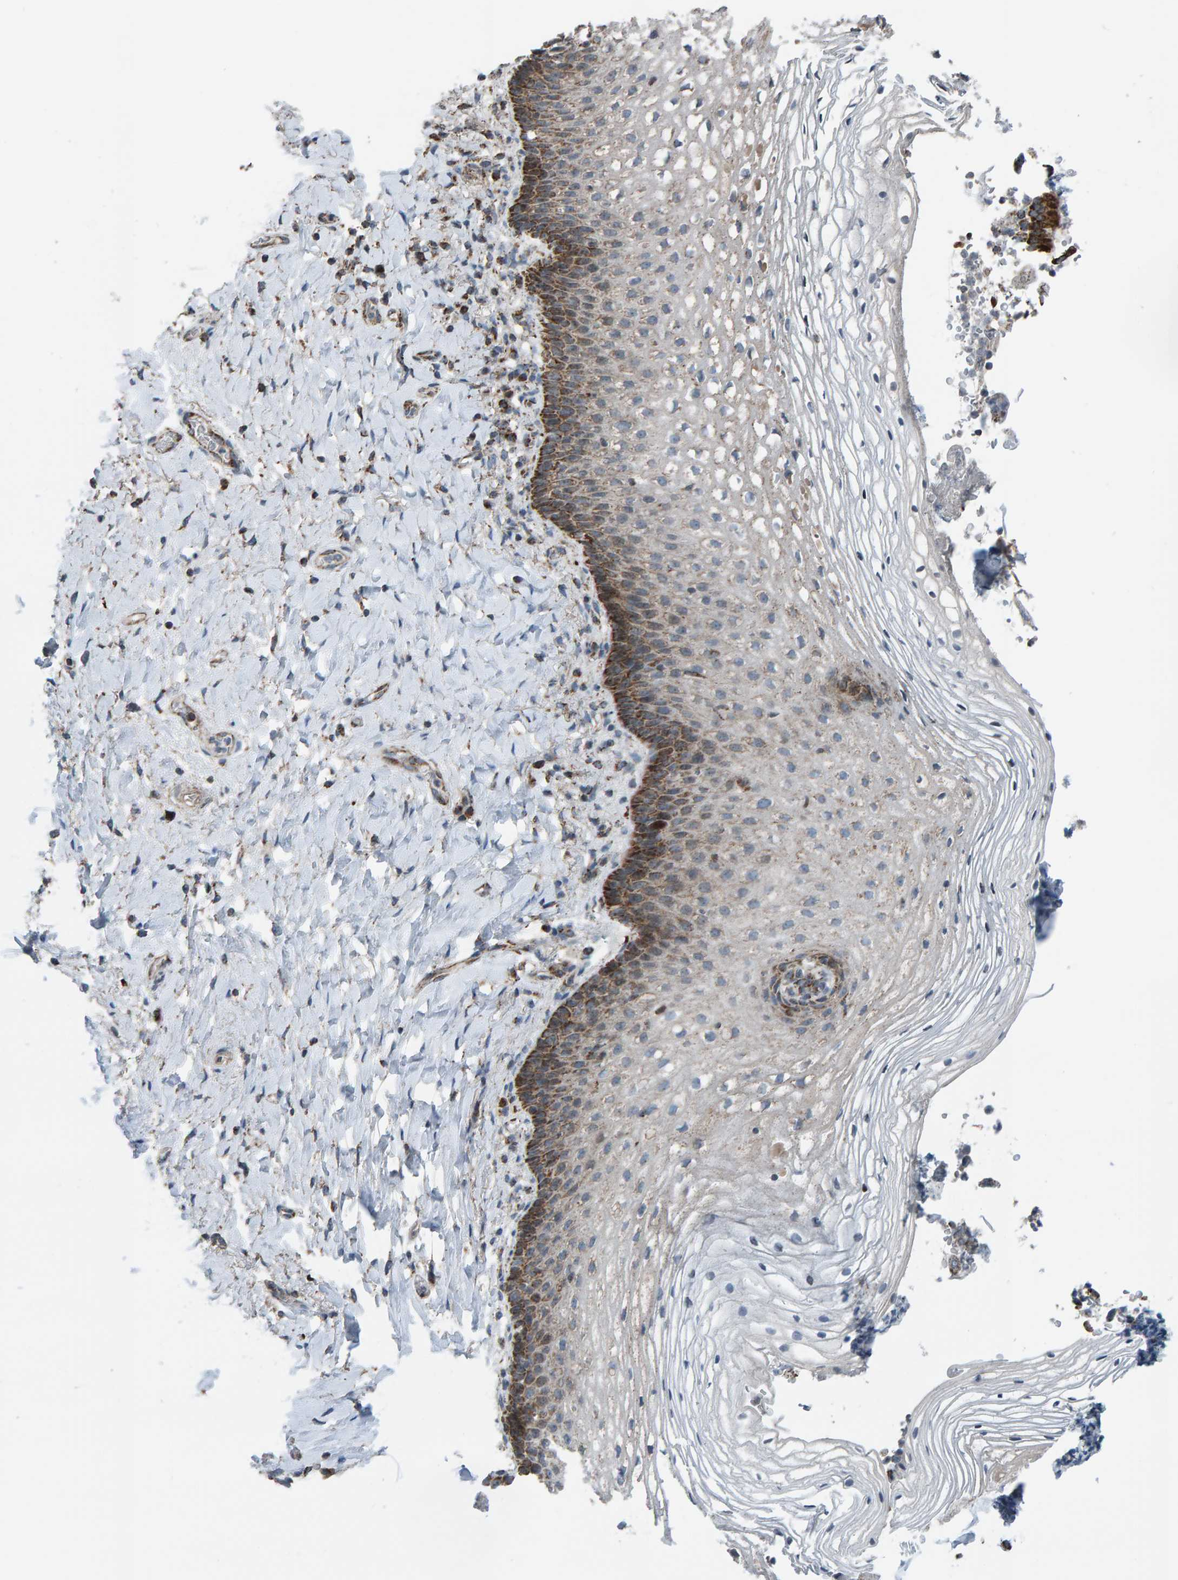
{"staining": {"intensity": "strong", "quantity": "25%-75%", "location": "cytoplasmic/membranous"}, "tissue": "vagina", "cell_type": "Squamous epithelial cells", "image_type": "normal", "snomed": [{"axis": "morphology", "description": "Normal tissue, NOS"}, {"axis": "topography", "description": "Vagina"}], "caption": "Vagina stained for a protein exhibits strong cytoplasmic/membranous positivity in squamous epithelial cells. Using DAB (brown) and hematoxylin (blue) stains, captured at high magnification using brightfield microscopy.", "gene": "ZNF48", "patient": {"sex": "female", "age": 60}}